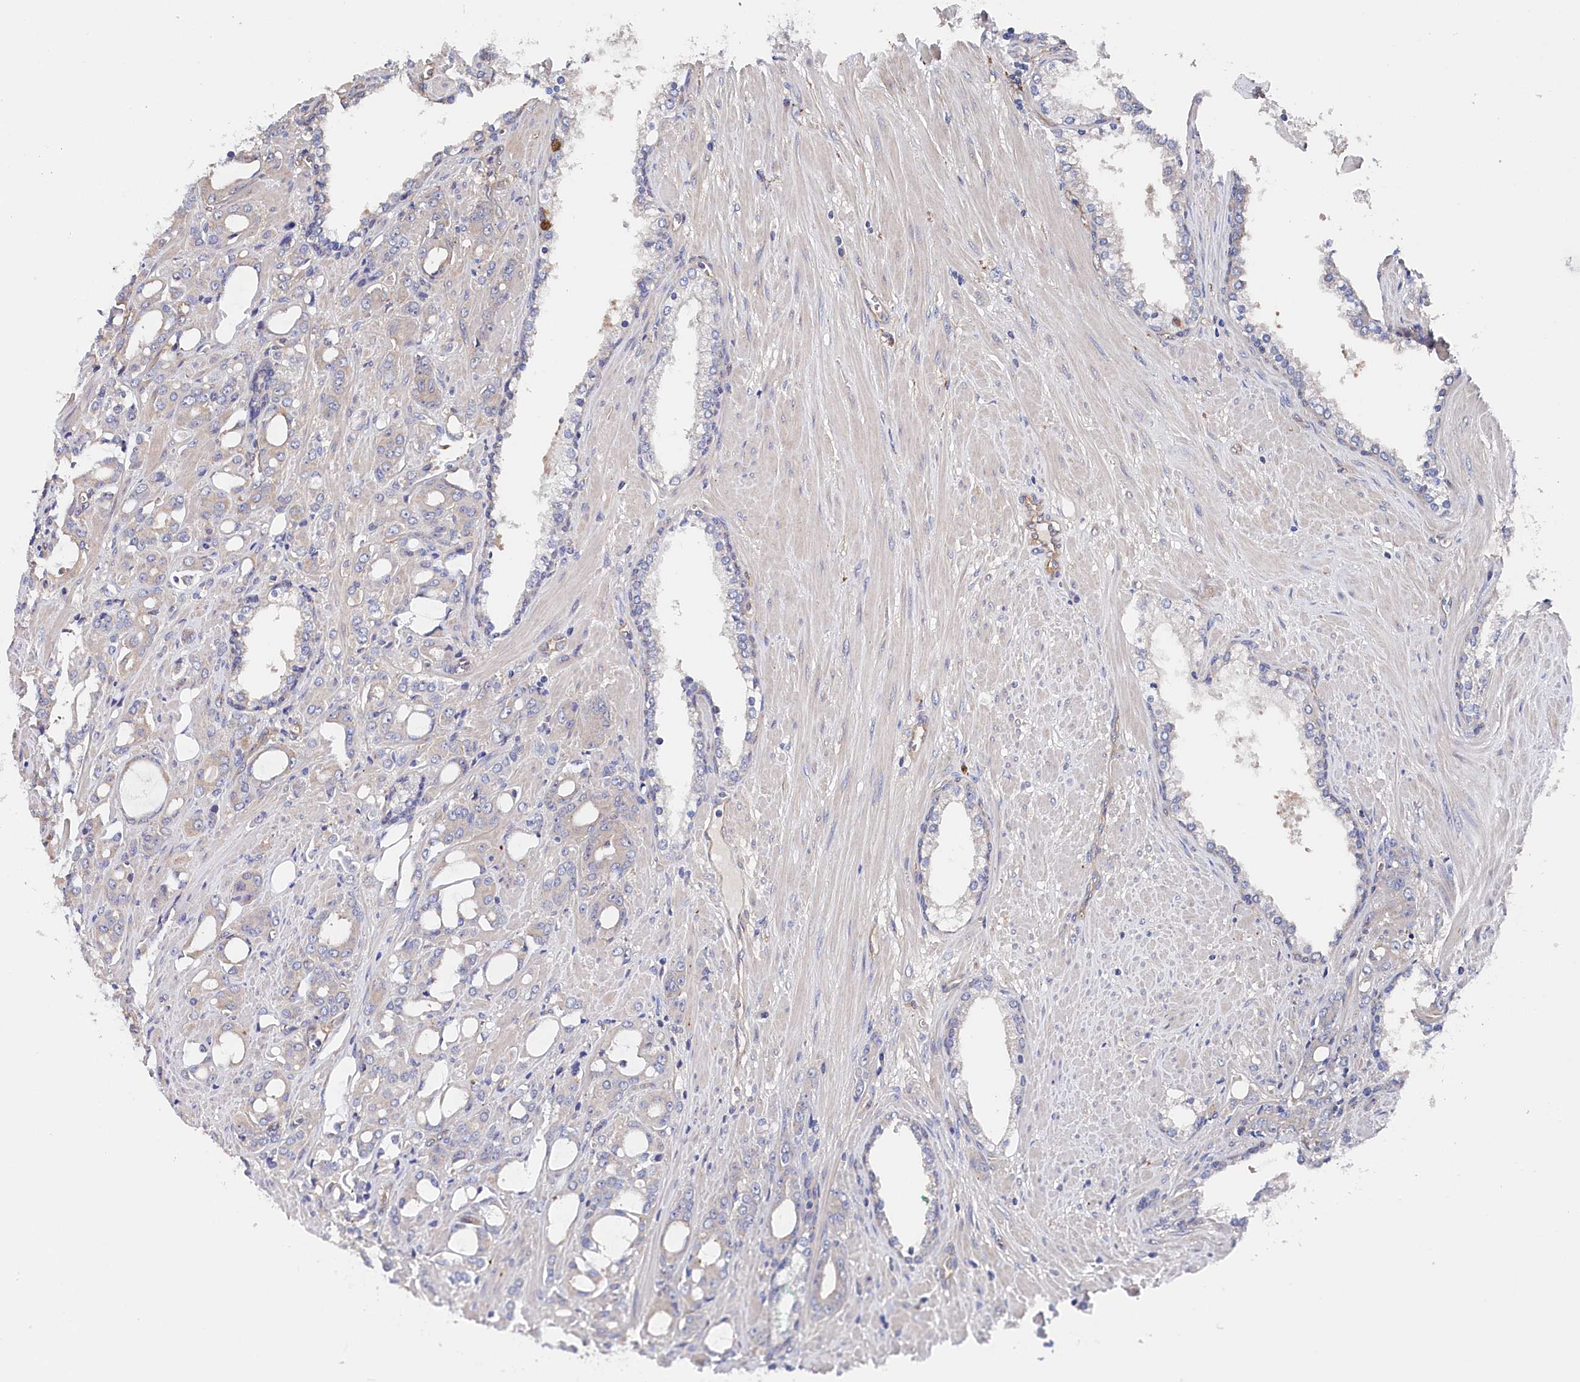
{"staining": {"intensity": "negative", "quantity": "none", "location": "none"}, "tissue": "prostate cancer", "cell_type": "Tumor cells", "image_type": "cancer", "snomed": [{"axis": "morphology", "description": "Adenocarcinoma, High grade"}, {"axis": "topography", "description": "Prostate"}], "caption": "Immunohistochemical staining of prostate adenocarcinoma (high-grade) demonstrates no significant positivity in tumor cells.", "gene": "BHMT", "patient": {"sex": "male", "age": 72}}